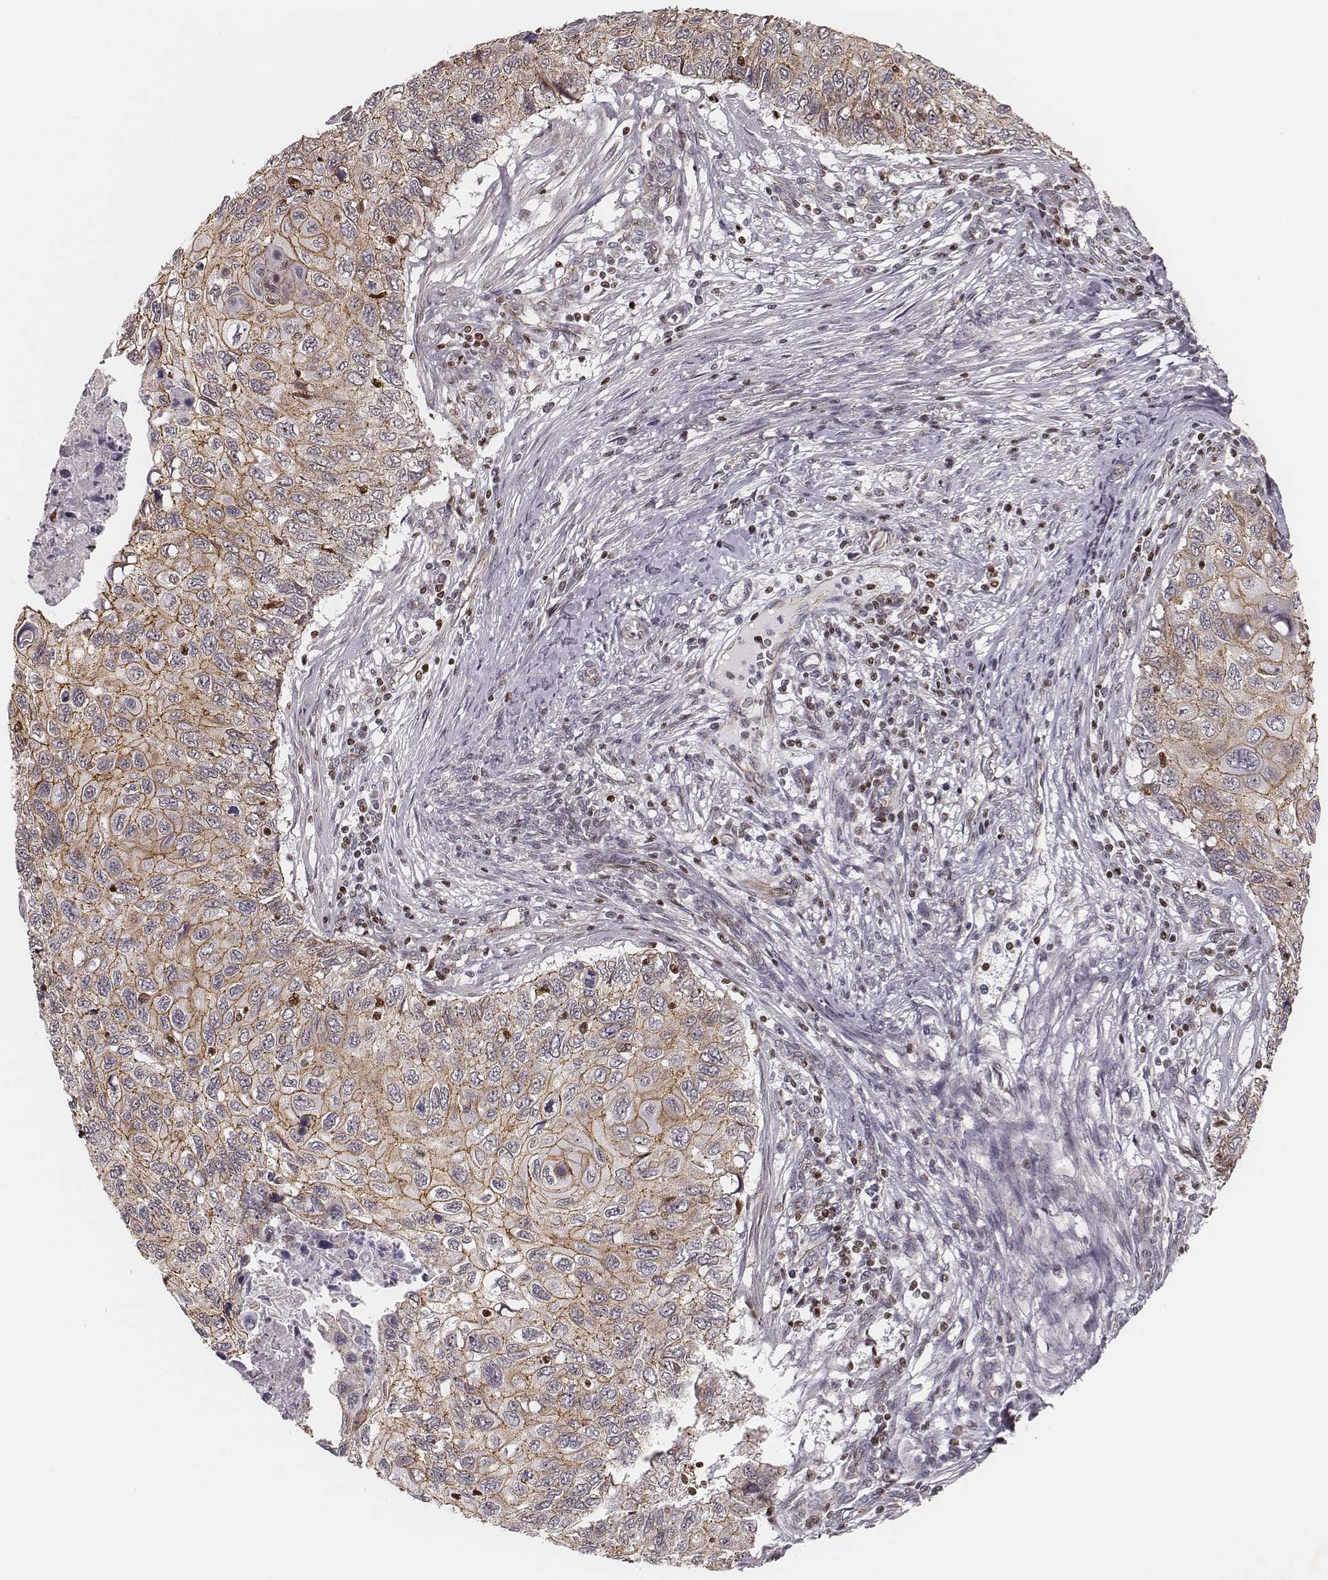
{"staining": {"intensity": "weak", "quantity": ">75%", "location": "cytoplasmic/membranous"}, "tissue": "cervical cancer", "cell_type": "Tumor cells", "image_type": "cancer", "snomed": [{"axis": "morphology", "description": "Squamous cell carcinoma, NOS"}, {"axis": "topography", "description": "Cervix"}], "caption": "A brown stain labels weak cytoplasmic/membranous staining of a protein in squamous cell carcinoma (cervical) tumor cells. Nuclei are stained in blue.", "gene": "WDR59", "patient": {"sex": "female", "age": 70}}